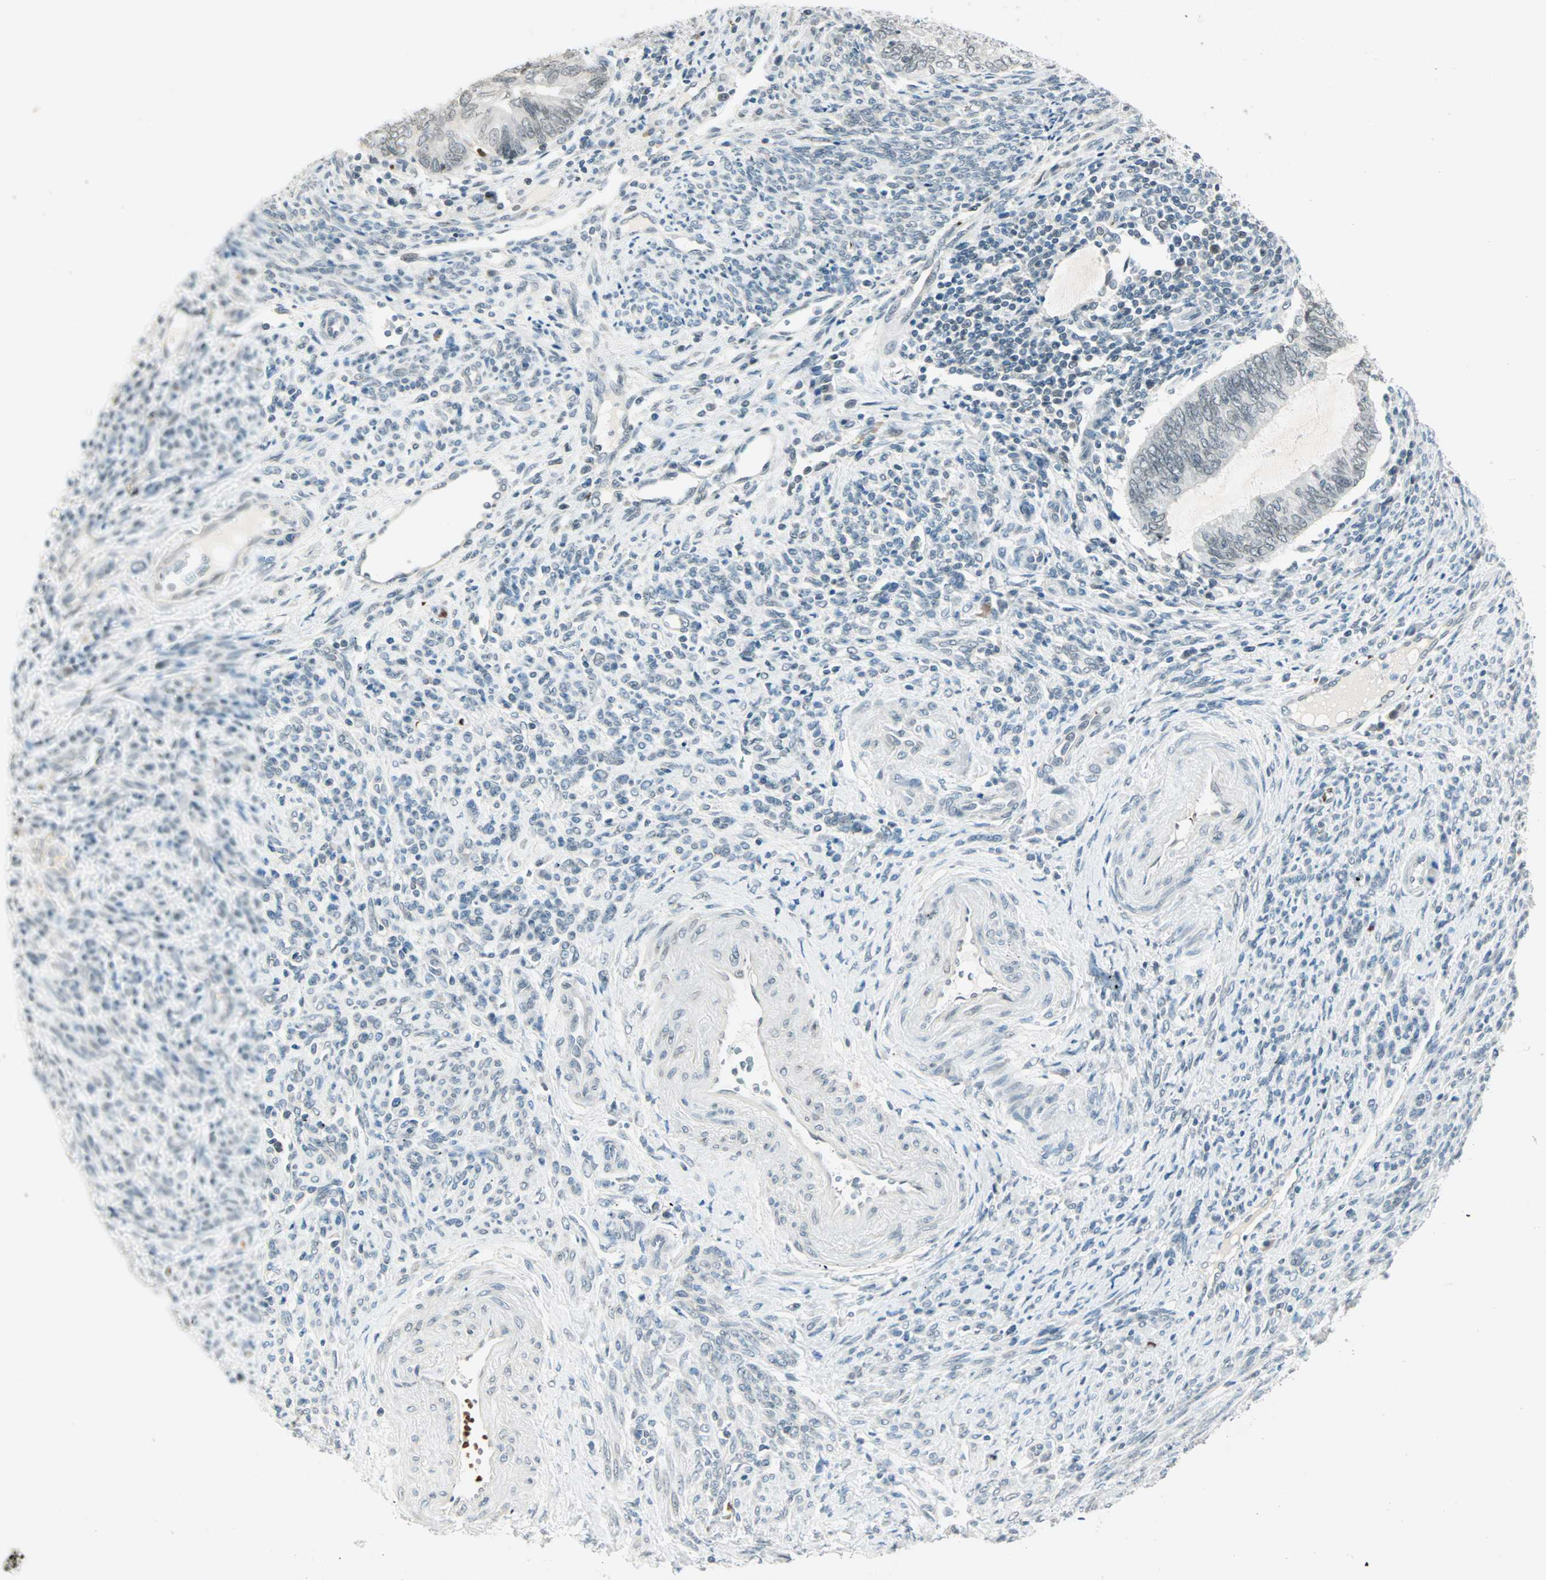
{"staining": {"intensity": "negative", "quantity": "none", "location": "none"}, "tissue": "endometrial cancer", "cell_type": "Tumor cells", "image_type": "cancer", "snomed": [{"axis": "morphology", "description": "Adenocarcinoma, NOS"}, {"axis": "topography", "description": "Uterus"}, {"axis": "topography", "description": "Endometrium"}], "caption": "This is an immunohistochemistry (IHC) histopathology image of human endometrial cancer (adenocarcinoma). There is no expression in tumor cells.", "gene": "BCAN", "patient": {"sex": "female", "age": 70}}